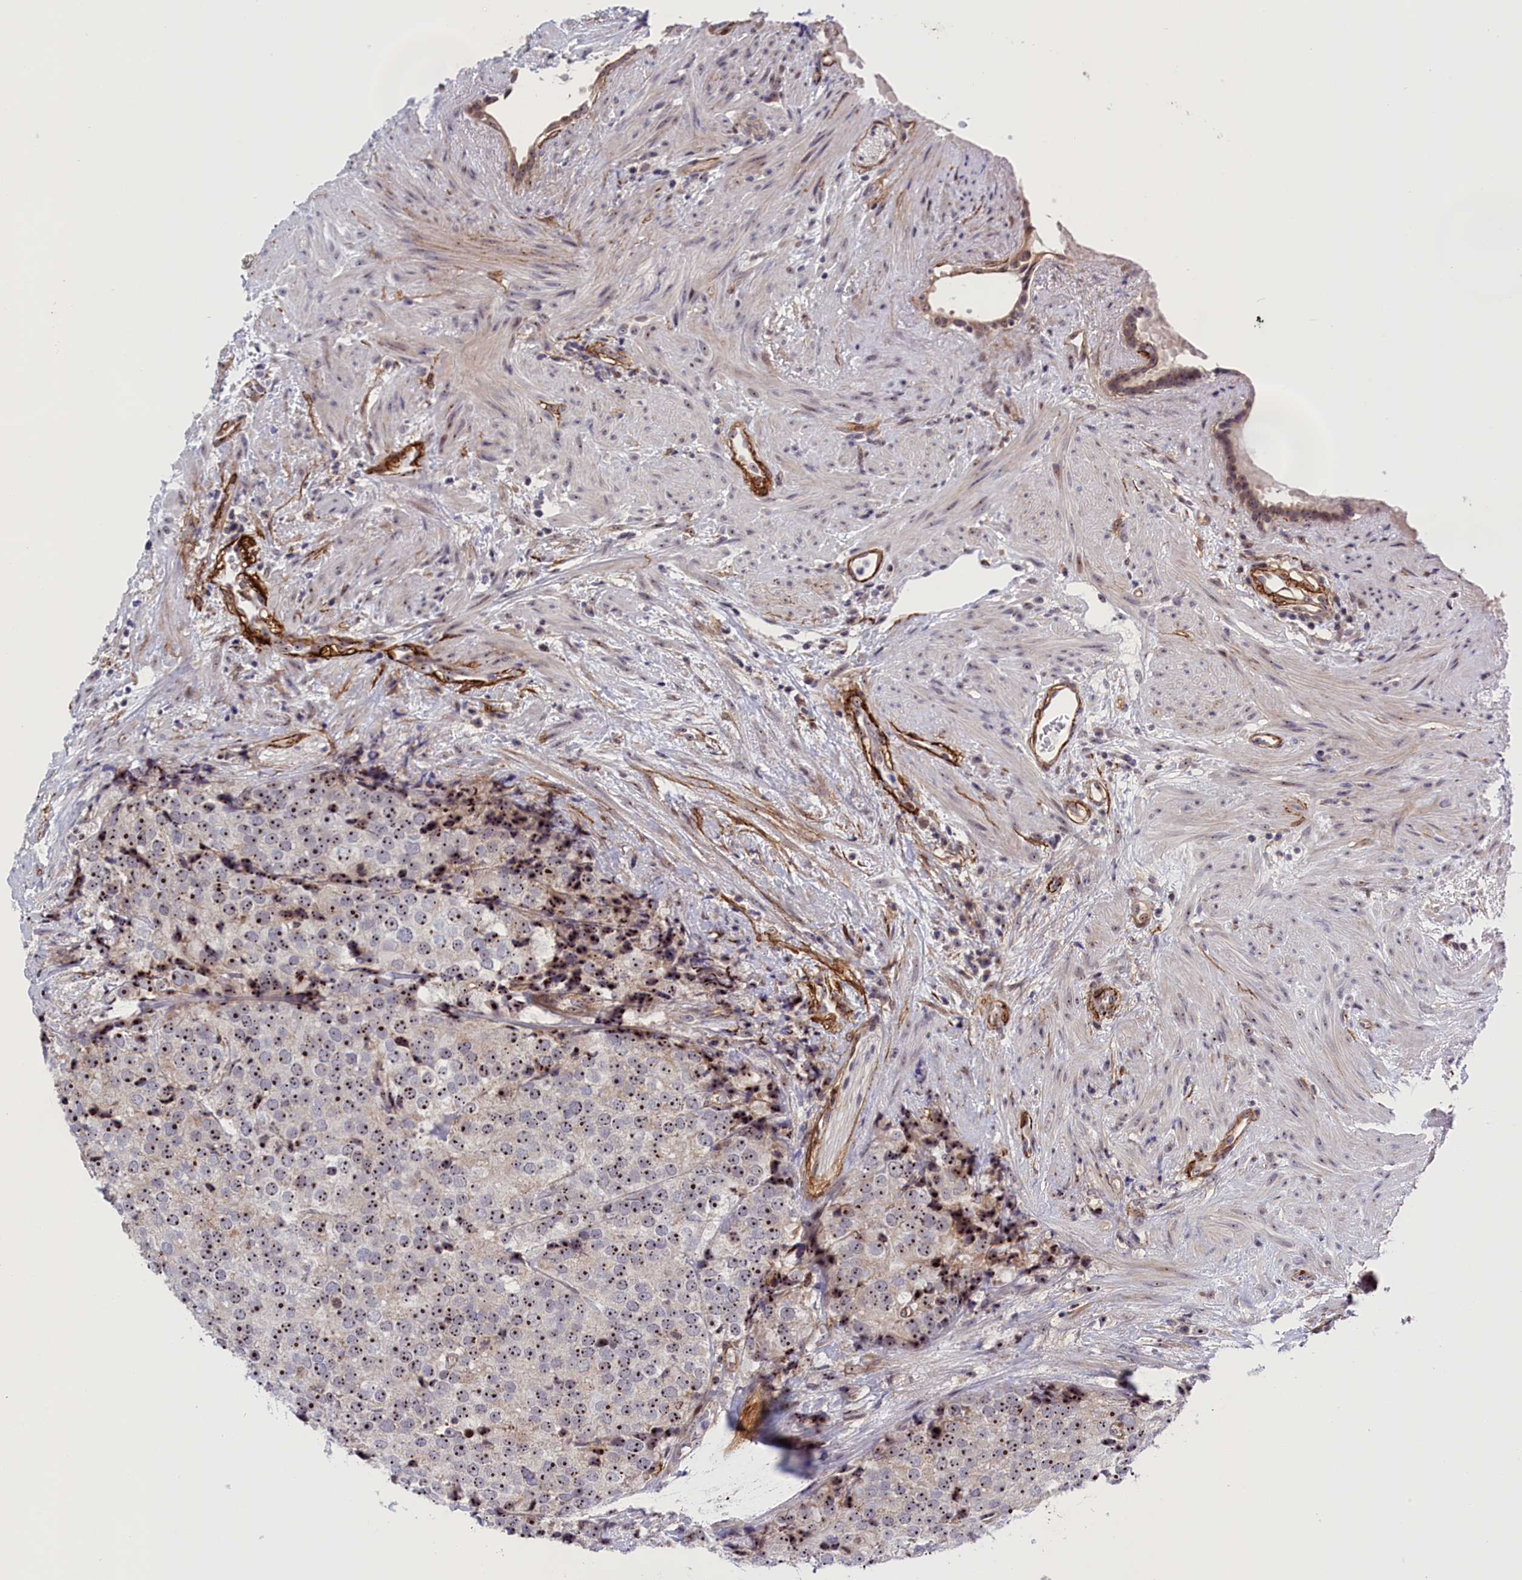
{"staining": {"intensity": "strong", "quantity": "25%-75%", "location": "nuclear"}, "tissue": "prostate cancer", "cell_type": "Tumor cells", "image_type": "cancer", "snomed": [{"axis": "morphology", "description": "Adenocarcinoma, High grade"}, {"axis": "topography", "description": "Prostate"}], "caption": "A high amount of strong nuclear staining is present in approximately 25%-75% of tumor cells in prostate high-grade adenocarcinoma tissue.", "gene": "PPAN", "patient": {"sex": "male", "age": 49}}